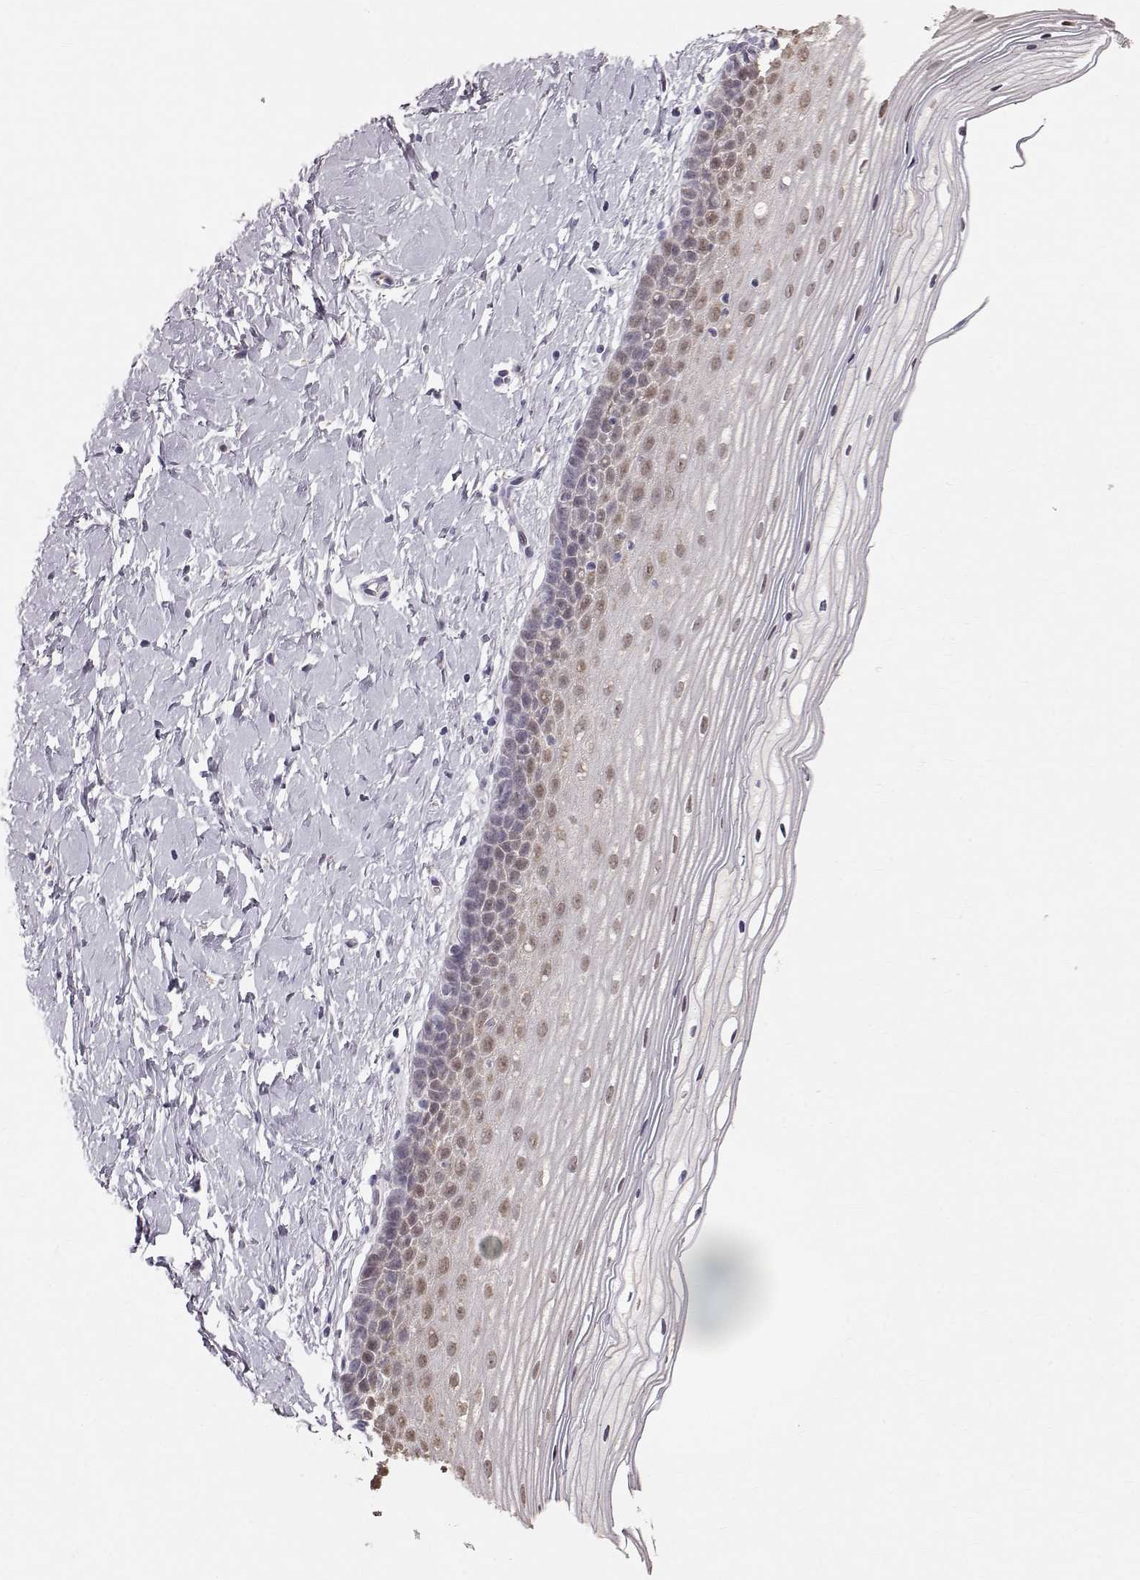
{"staining": {"intensity": "negative", "quantity": "none", "location": "none"}, "tissue": "cervix", "cell_type": "Glandular cells", "image_type": "normal", "snomed": [{"axis": "morphology", "description": "Normal tissue, NOS"}, {"axis": "topography", "description": "Cervix"}], "caption": "Protein analysis of benign cervix reveals no significant positivity in glandular cells. (DAB immunohistochemistry visualized using brightfield microscopy, high magnification).", "gene": "POU1F1", "patient": {"sex": "female", "age": 37}}